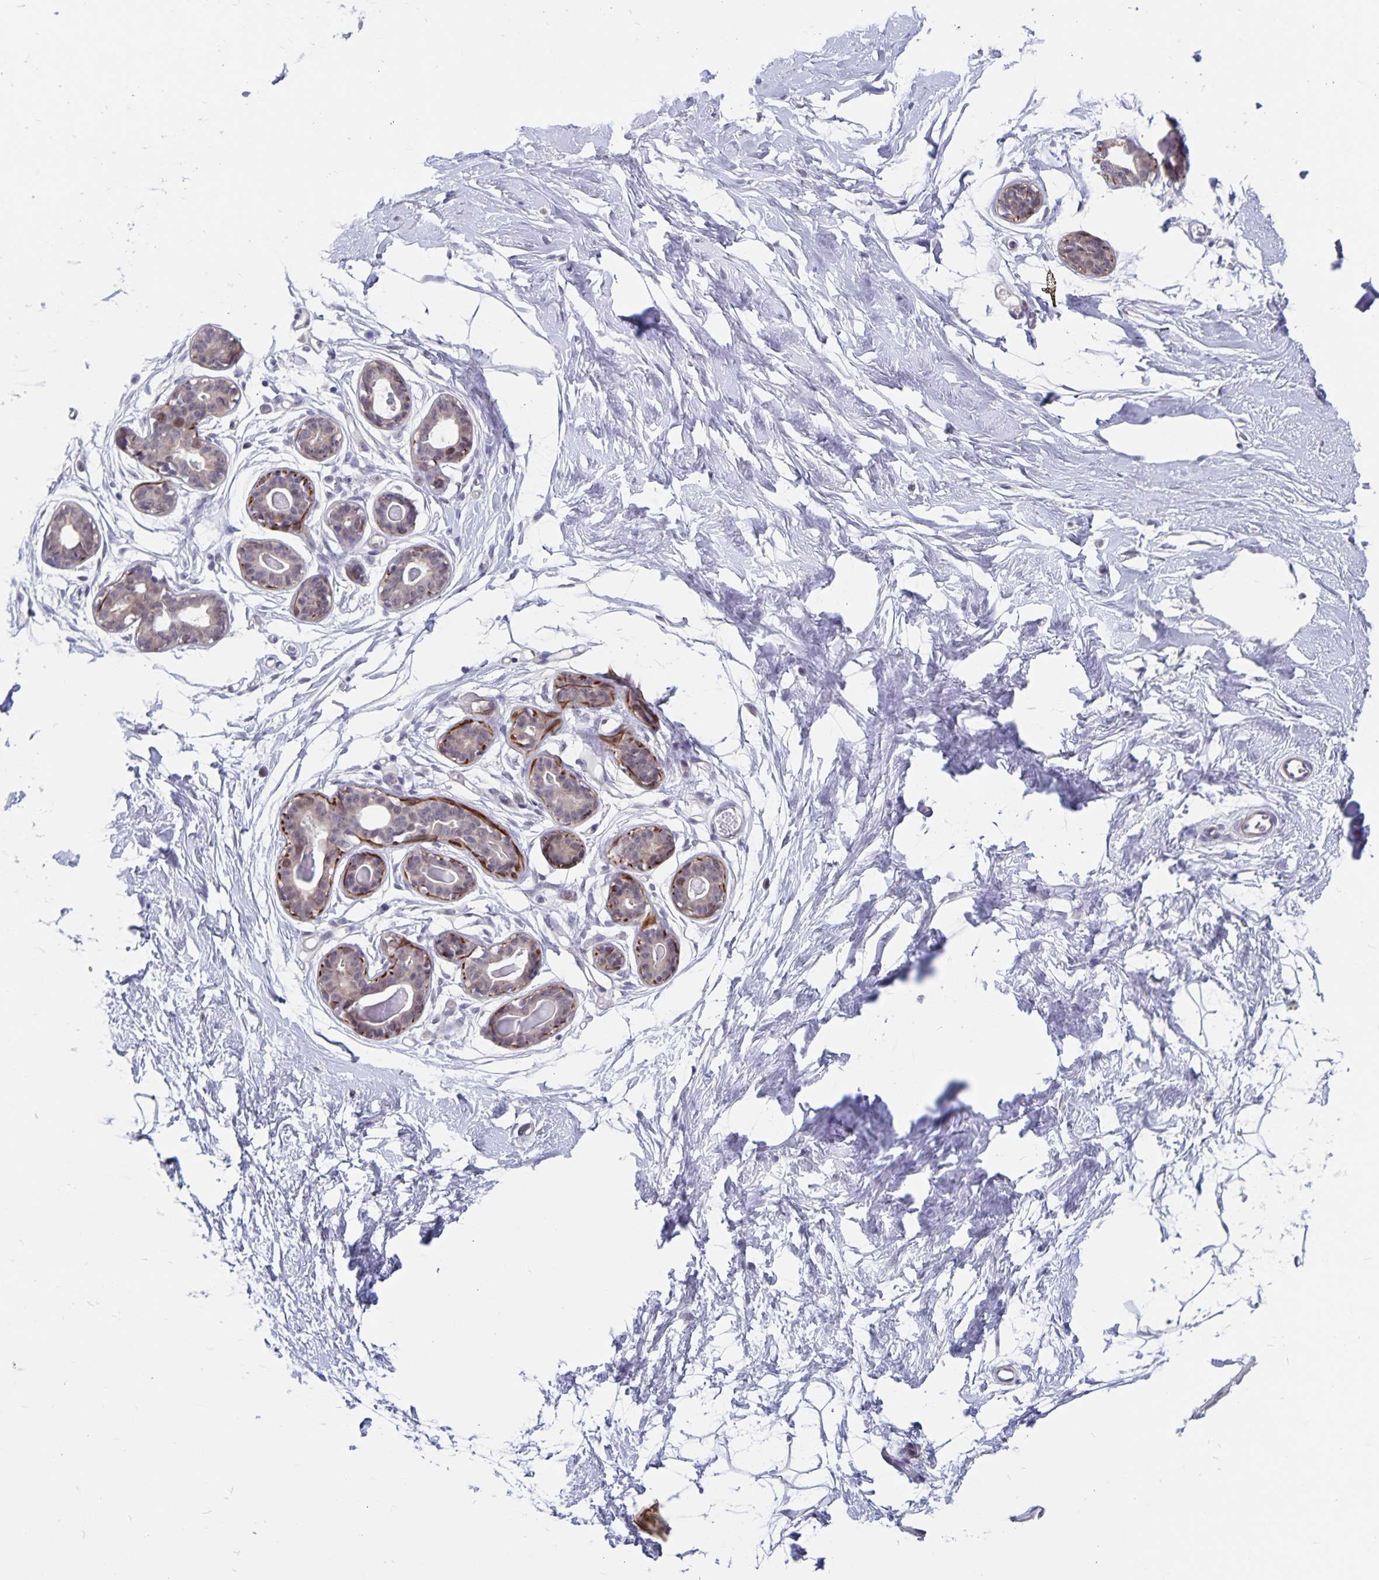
{"staining": {"intensity": "negative", "quantity": "none", "location": "none"}, "tissue": "breast", "cell_type": "Adipocytes", "image_type": "normal", "snomed": [{"axis": "morphology", "description": "Normal tissue, NOS"}, {"axis": "topography", "description": "Breast"}], "caption": "The immunohistochemistry (IHC) photomicrograph has no significant staining in adipocytes of breast.", "gene": "BAG6", "patient": {"sex": "female", "age": 45}}